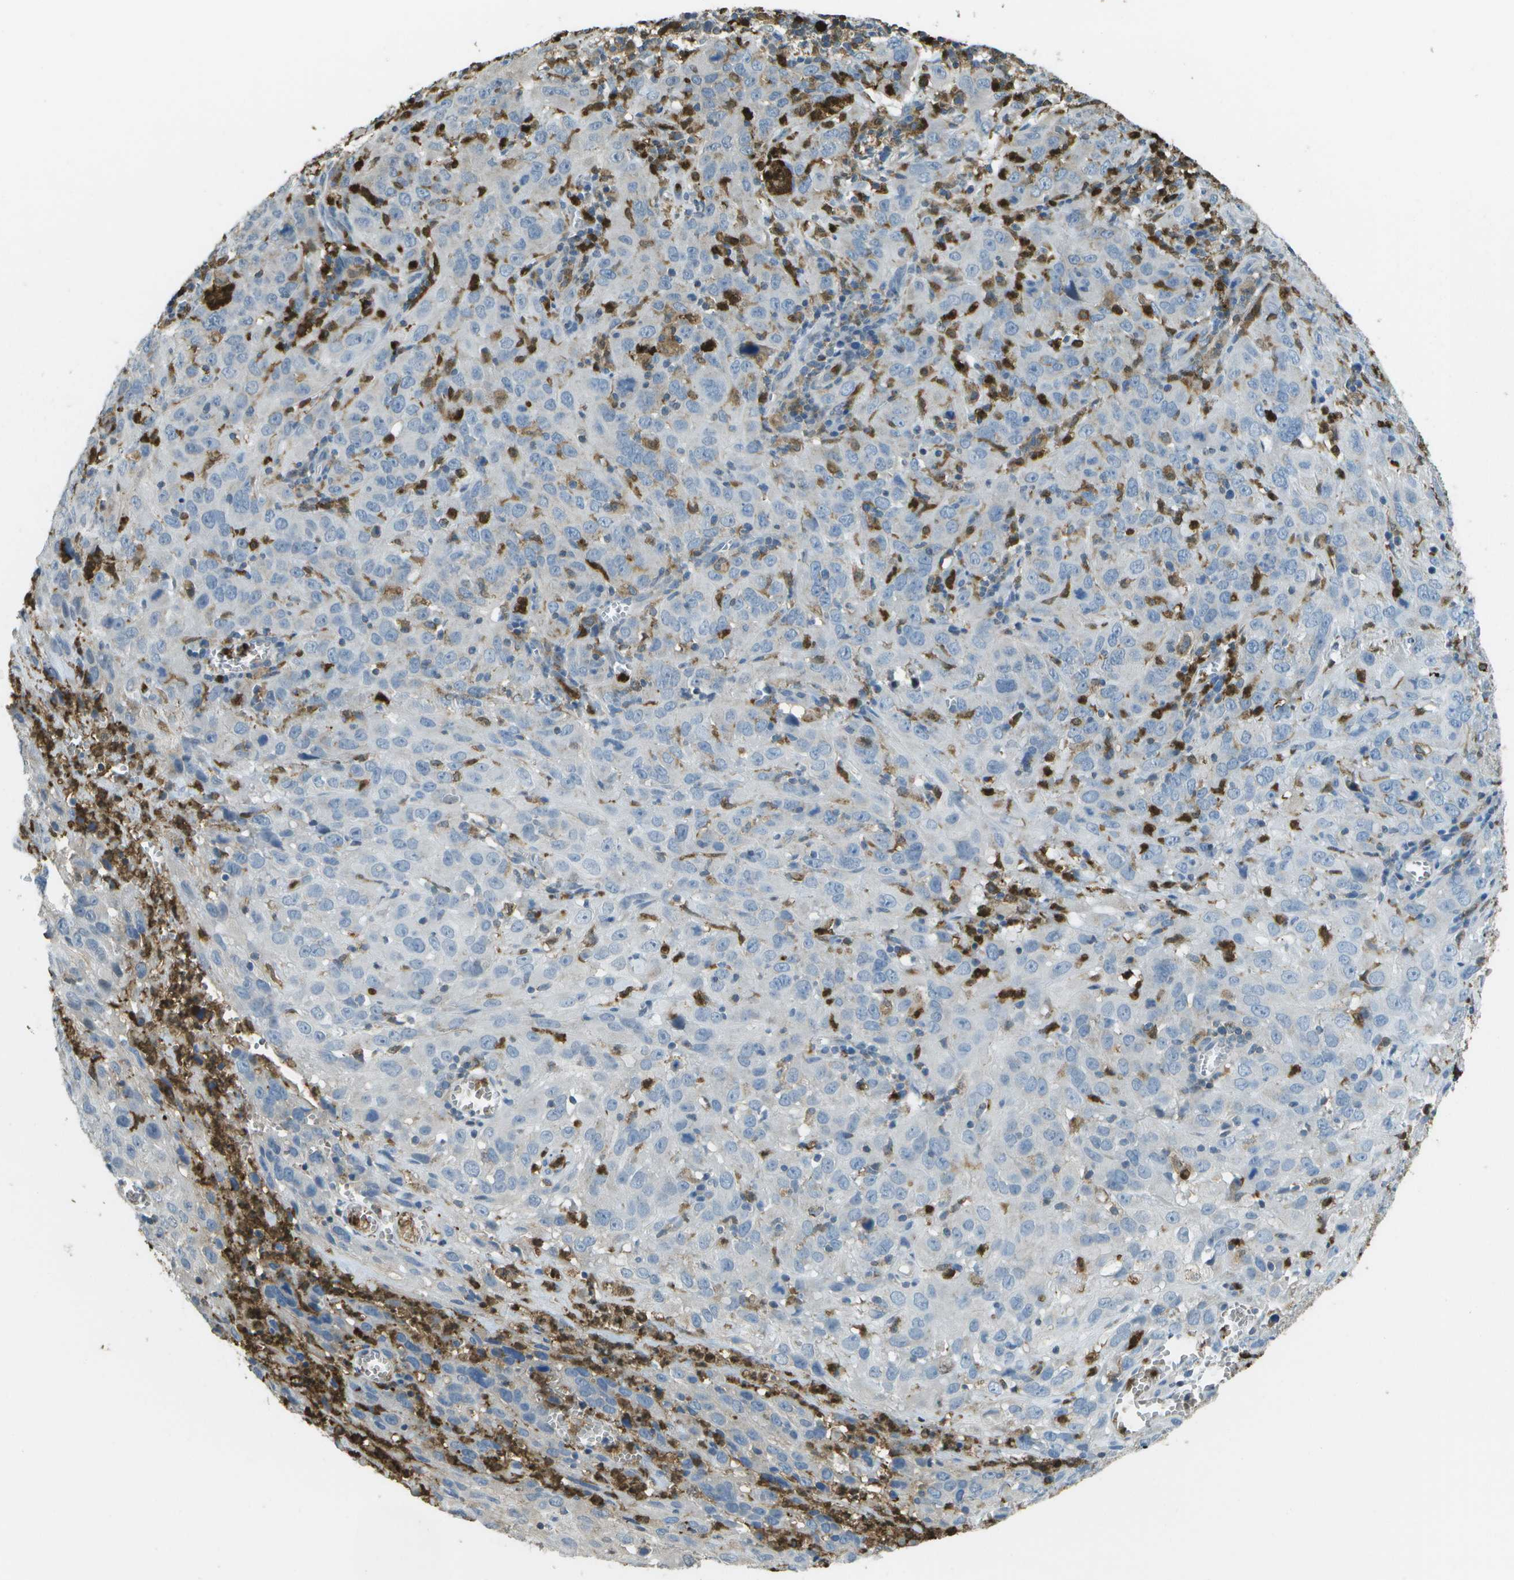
{"staining": {"intensity": "negative", "quantity": "none", "location": "none"}, "tissue": "cervical cancer", "cell_type": "Tumor cells", "image_type": "cancer", "snomed": [{"axis": "morphology", "description": "Squamous cell carcinoma, NOS"}, {"axis": "topography", "description": "Cervix"}], "caption": "DAB (3,3'-diaminobenzidine) immunohistochemical staining of human squamous cell carcinoma (cervical) reveals no significant positivity in tumor cells.", "gene": "CACHD1", "patient": {"sex": "female", "age": 32}}